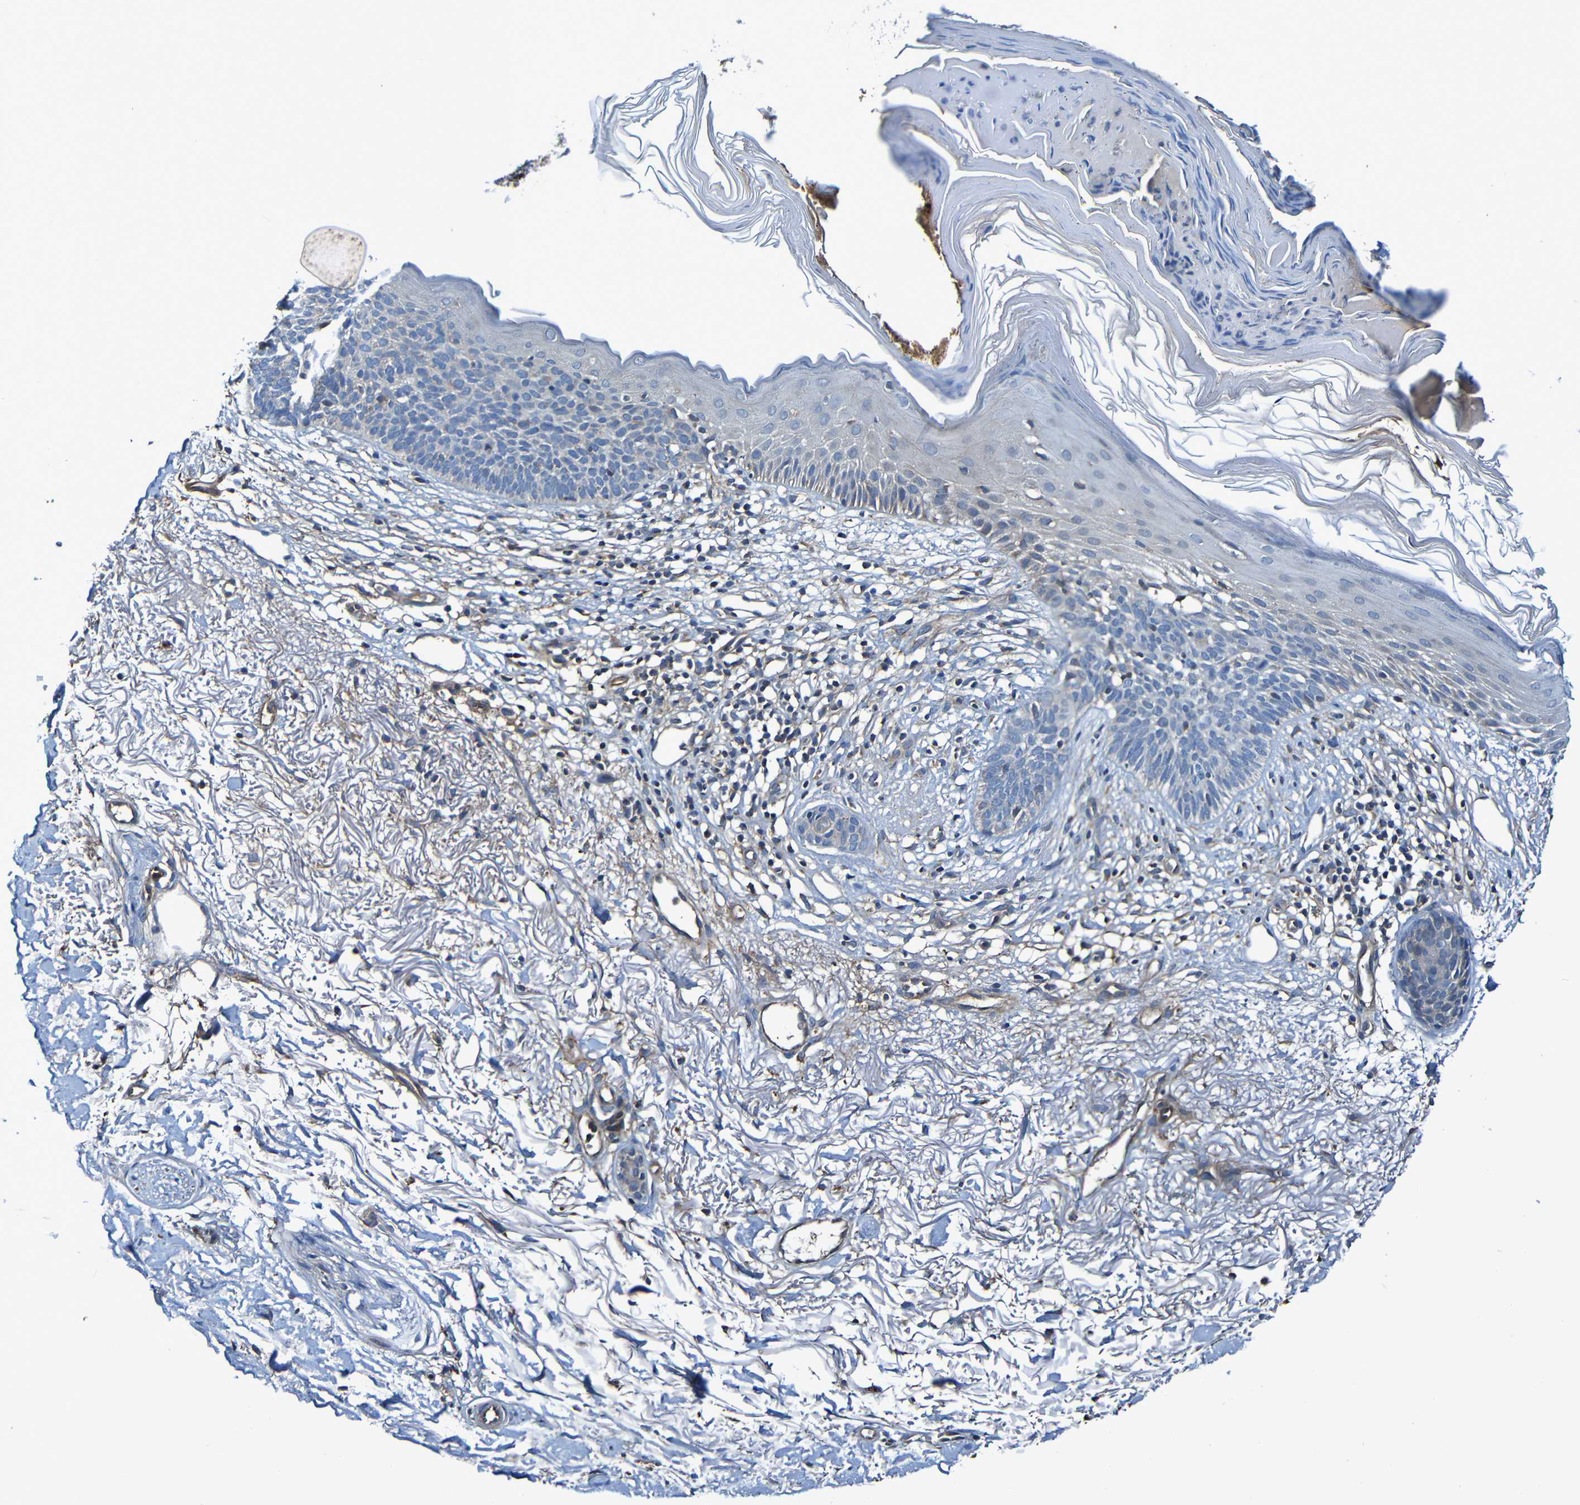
{"staining": {"intensity": "weak", "quantity": "<25%", "location": "cytoplasmic/membranous"}, "tissue": "skin cancer", "cell_type": "Tumor cells", "image_type": "cancer", "snomed": [{"axis": "morphology", "description": "Basal cell carcinoma"}, {"axis": "topography", "description": "Skin"}], "caption": "This is an immunohistochemistry (IHC) micrograph of human skin basal cell carcinoma. There is no positivity in tumor cells.", "gene": "ADAM15", "patient": {"sex": "female", "age": 70}}